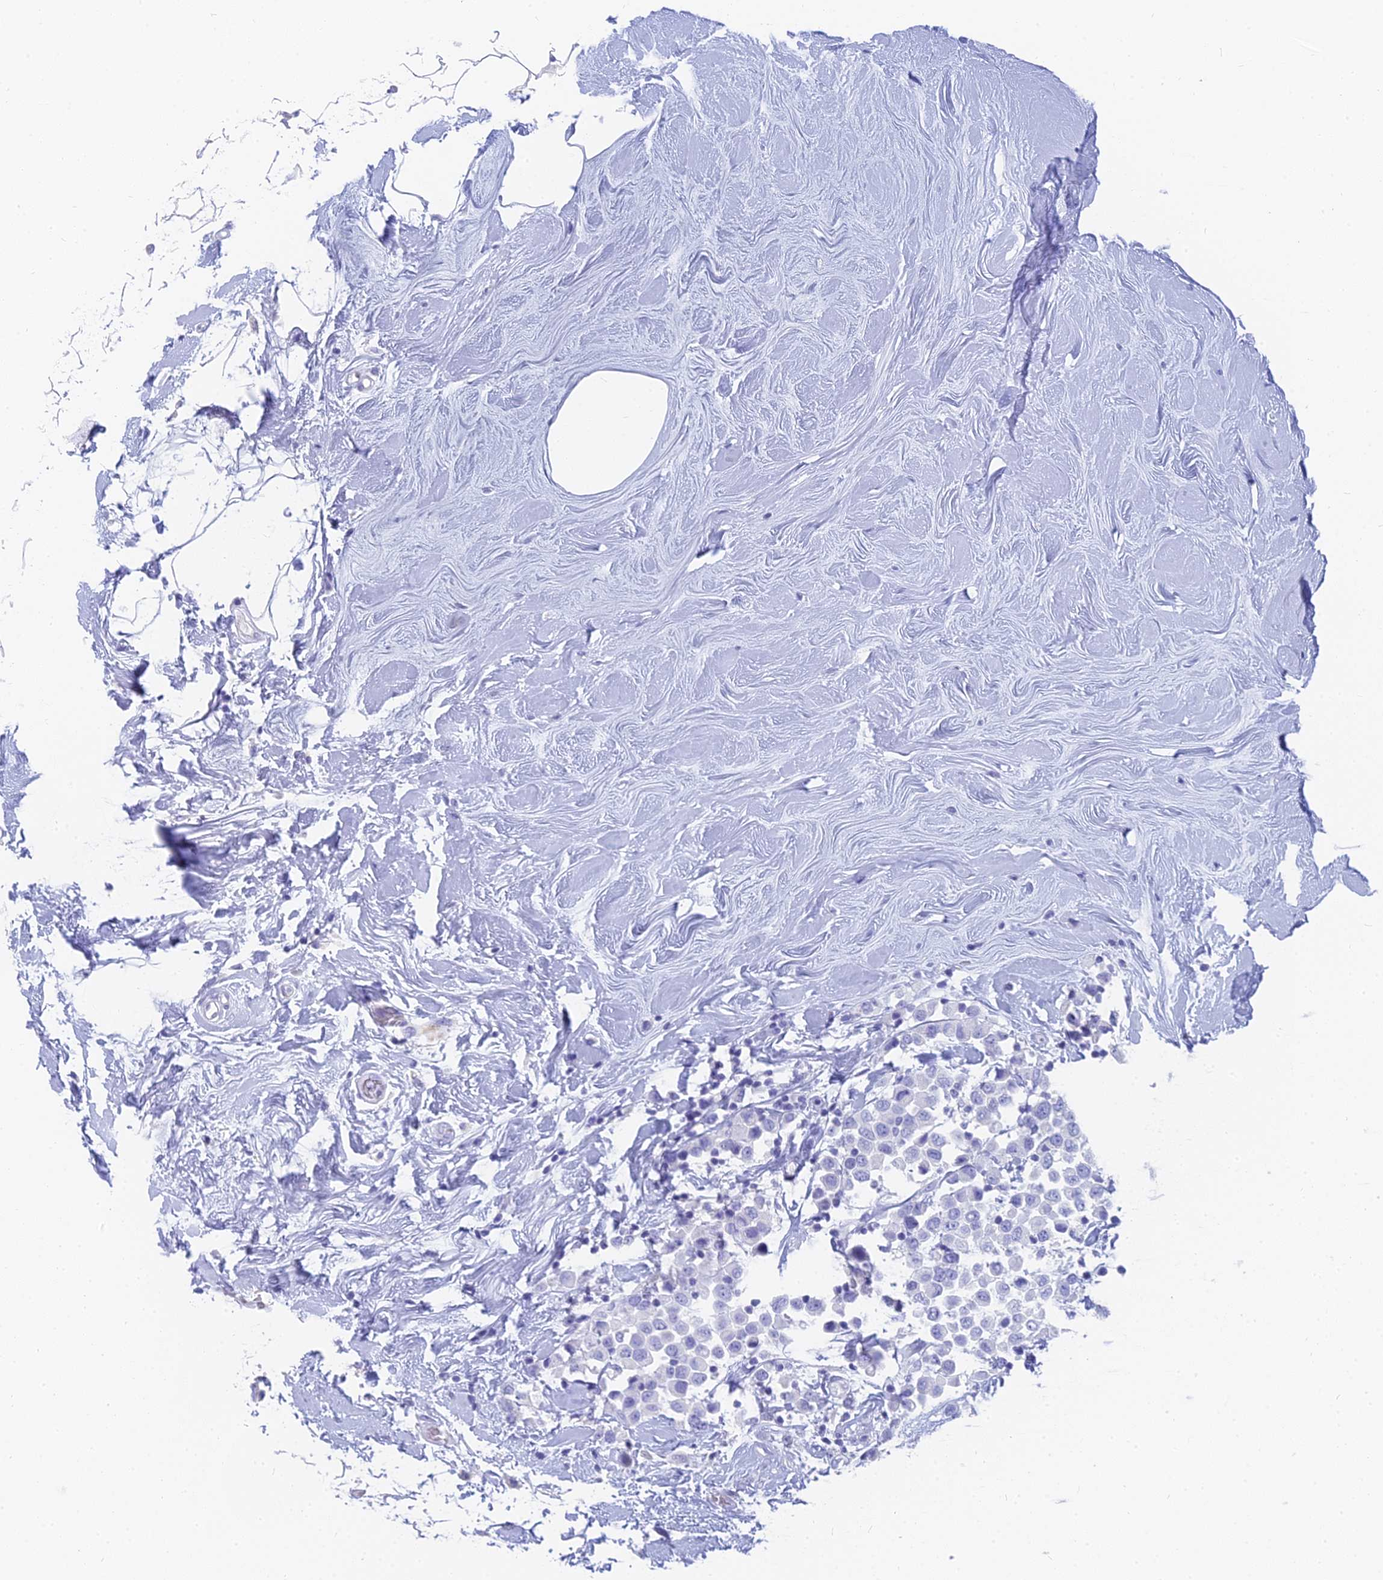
{"staining": {"intensity": "negative", "quantity": "none", "location": "none"}, "tissue": "breast cancer", "cell_type": "Tumor cells", "image_type": "cancer", "snomed": [{"axis": "morphology", "description": "Duct carcinoma"}, {"axis": "topography", "description": "Breast"}], "caption": "Tumor cells show no significant protein expression in breast intraductal carcinoma.", "gene": "SLC36A2", "patient": {"sex": "female", "age": 61}}